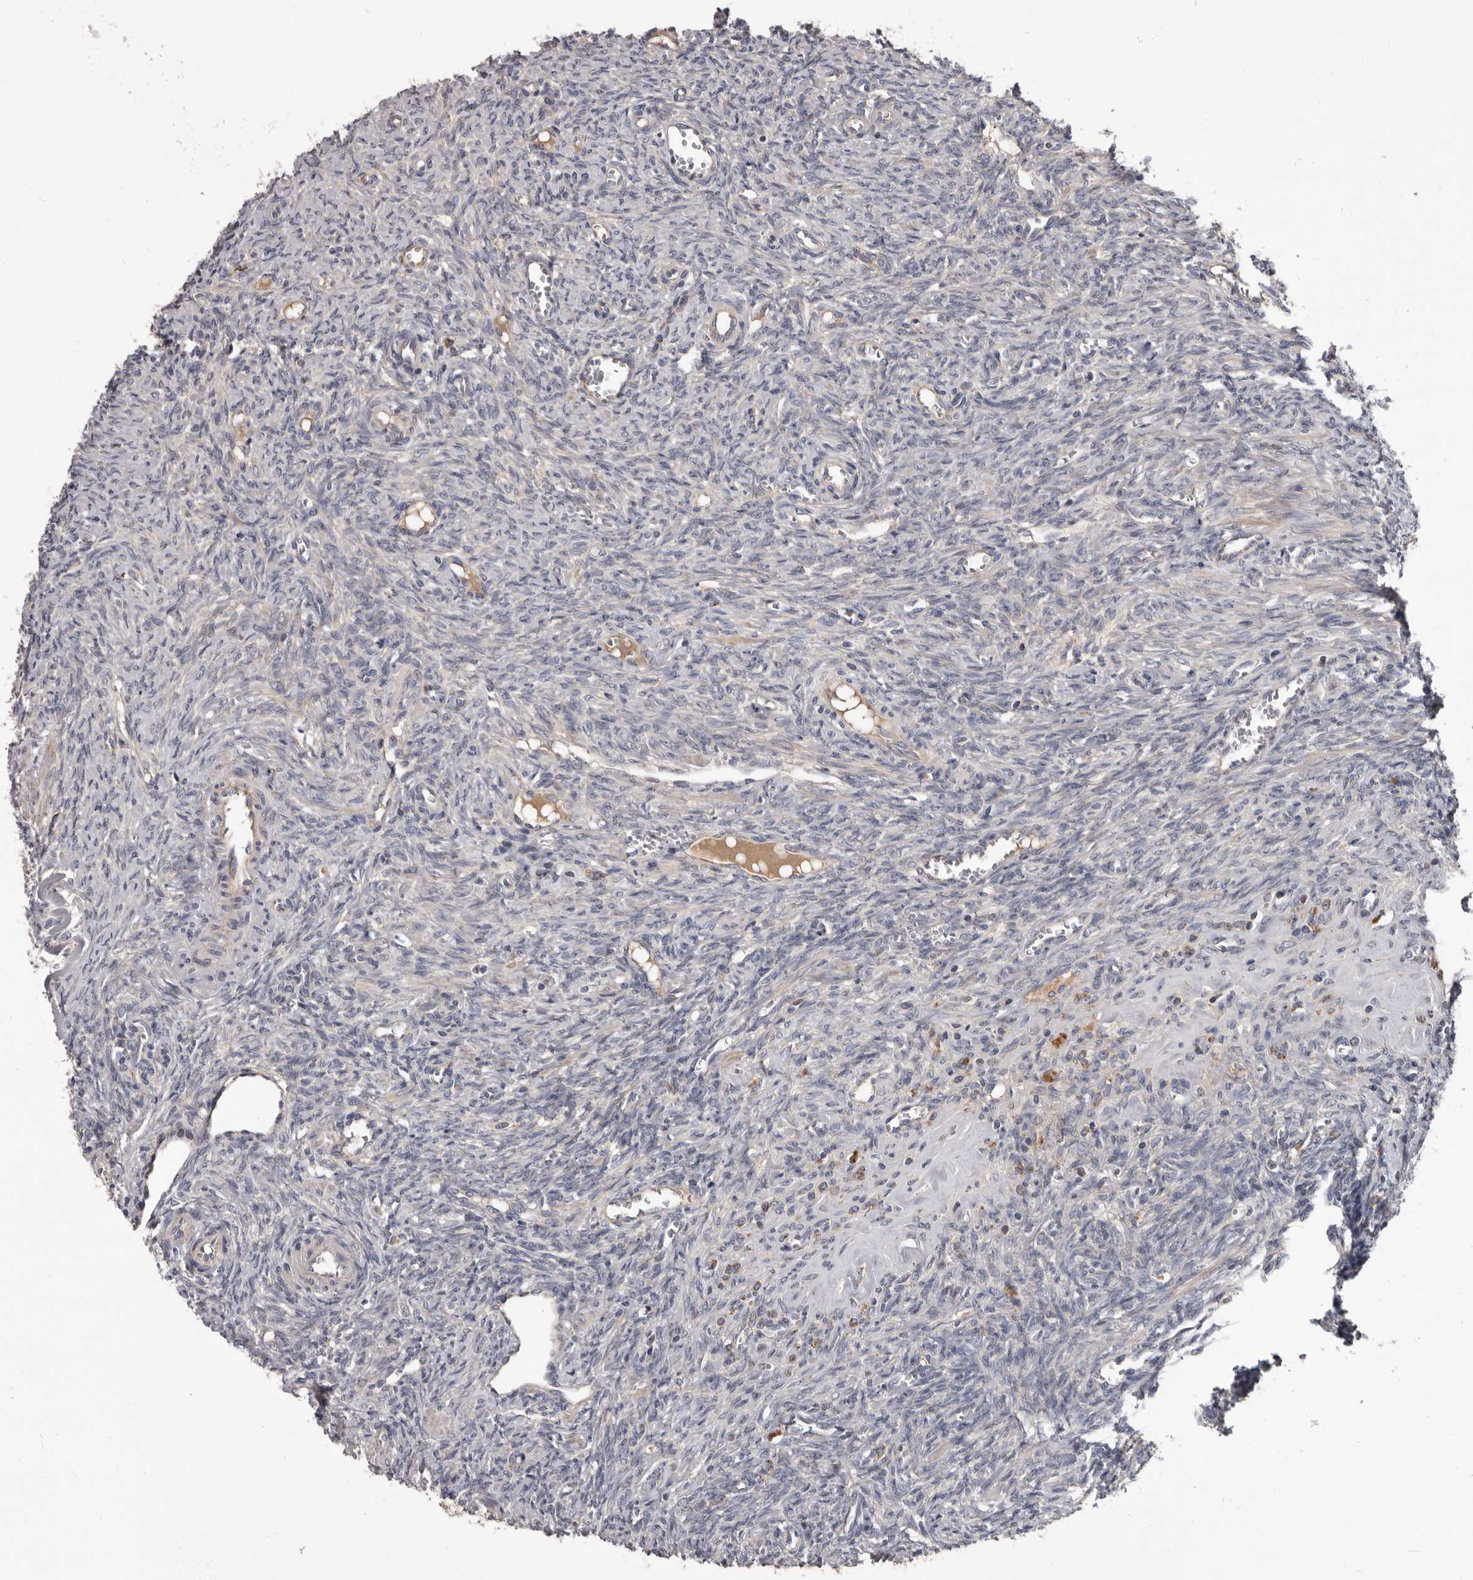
{"staining": {"intensity": "negative", "quantity": "none", "location": "none"}, "tissue": "ovary", "cell_type": "Ovarian stroma cells", "image_type": "normal", "snomed": [{"axis": "morphology", "description": "Normal tissue, NOS"}, {"axis": "topography", "description": "Ovary"}], "caption": "Histopathology image shows no significant protein positivity in ovarian stroma cells of benign ovary. The staining was performed using DAB to visualize the protein expression in brown, while the nuclei were stained in blue with hematoxylin (Magnification: 20x).", "gene": "ALDH5A1", "patient": {"sex": "female", "age": 41}}